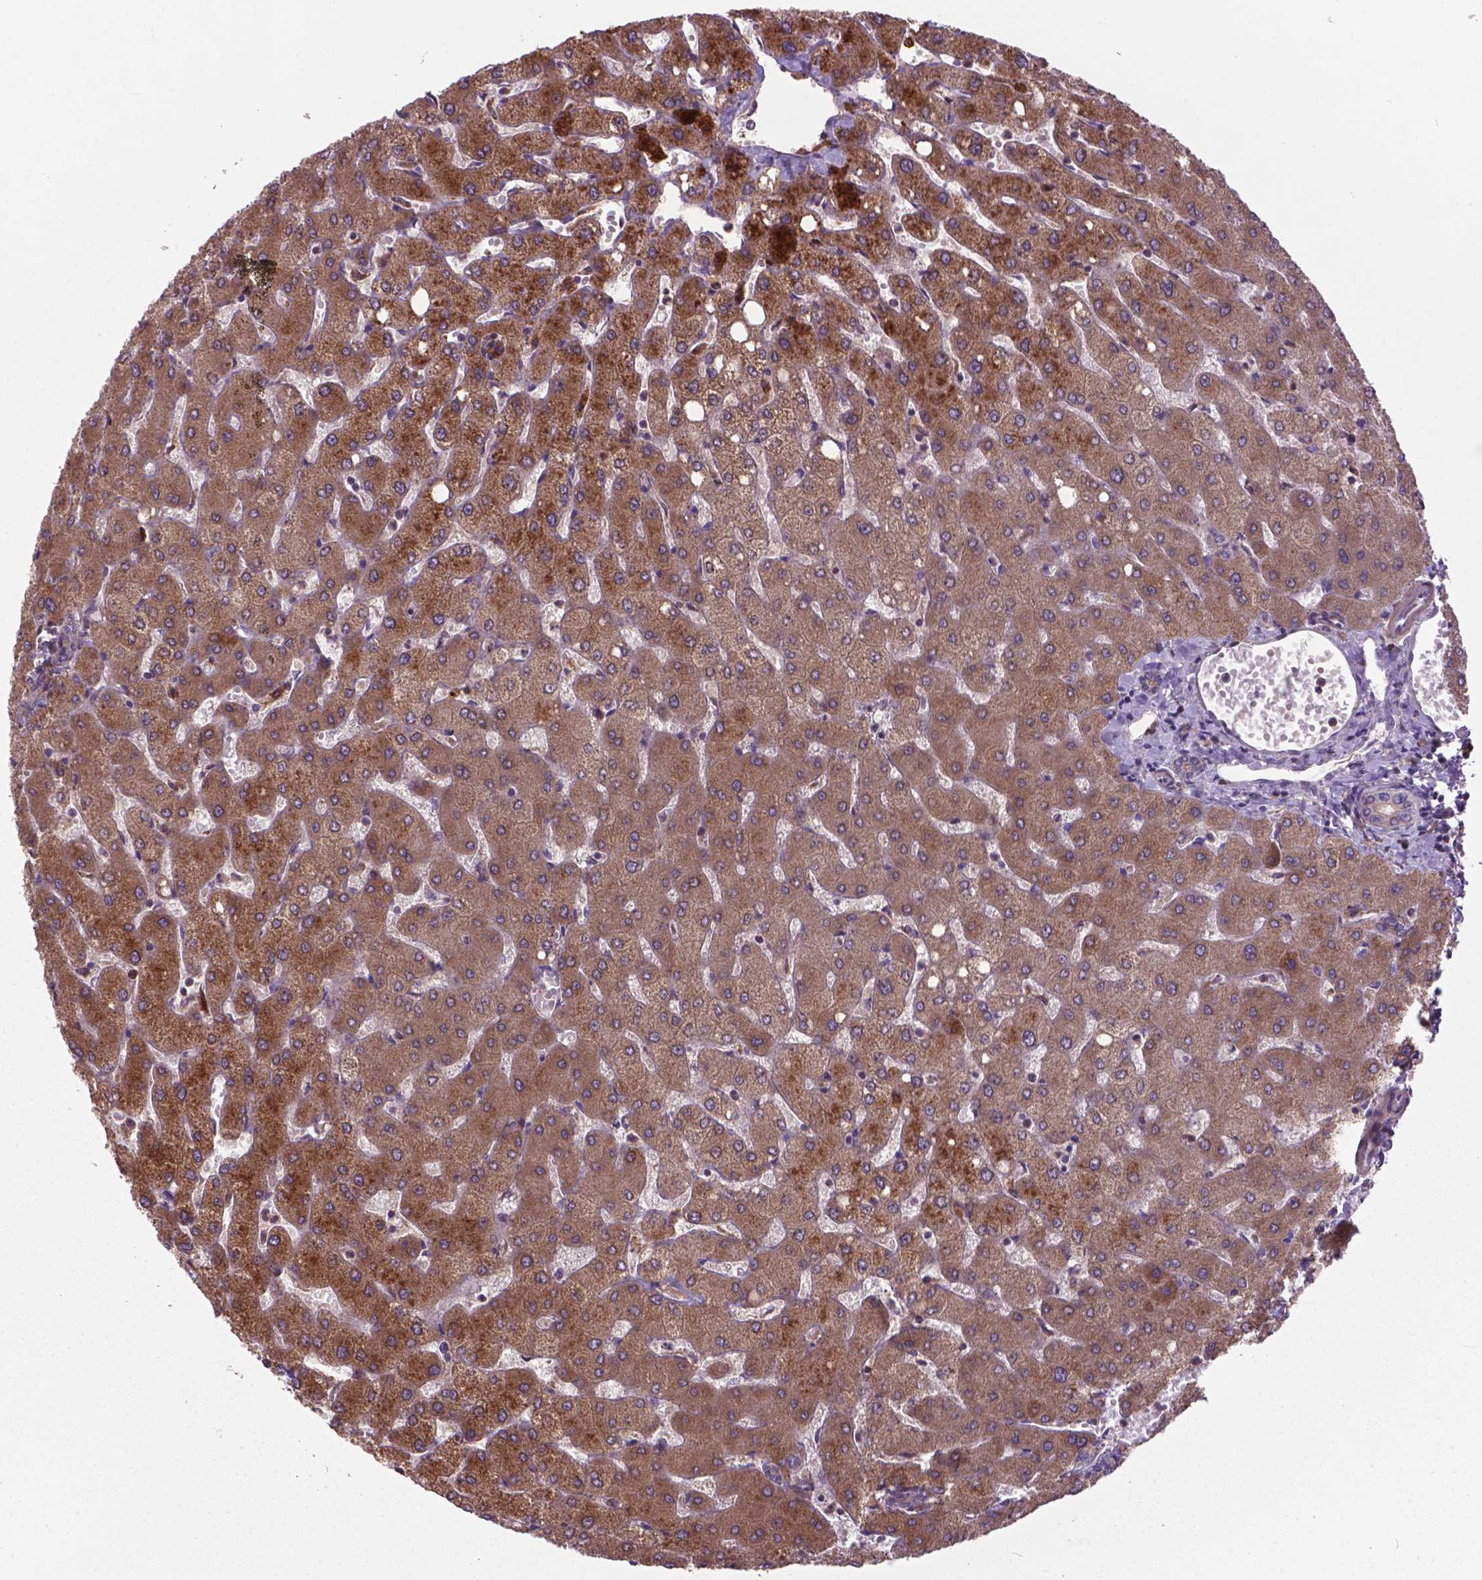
{"staining": {"intensity": "weak", "quantity": "25%-75%", "location": "cytoplasmic/membranous"}, "tissue": "liver", "cell_type": "Cholangiocytes", "image_type": "normal", "snomed": [{"axis": "morphology", "description": "Normal tissue, NOS"}, {"axis": "topography", "description": "Liver"}], "caption": "A photomicrograph showing weak cytoplasmic/membranous staining in approximately 25%-75% of cholangiocytes in unremarkable liver, as visualized by brown immunohistochemical staining.", "gene": "MYH14", "patient": {"sex": "female", "age": 54}}